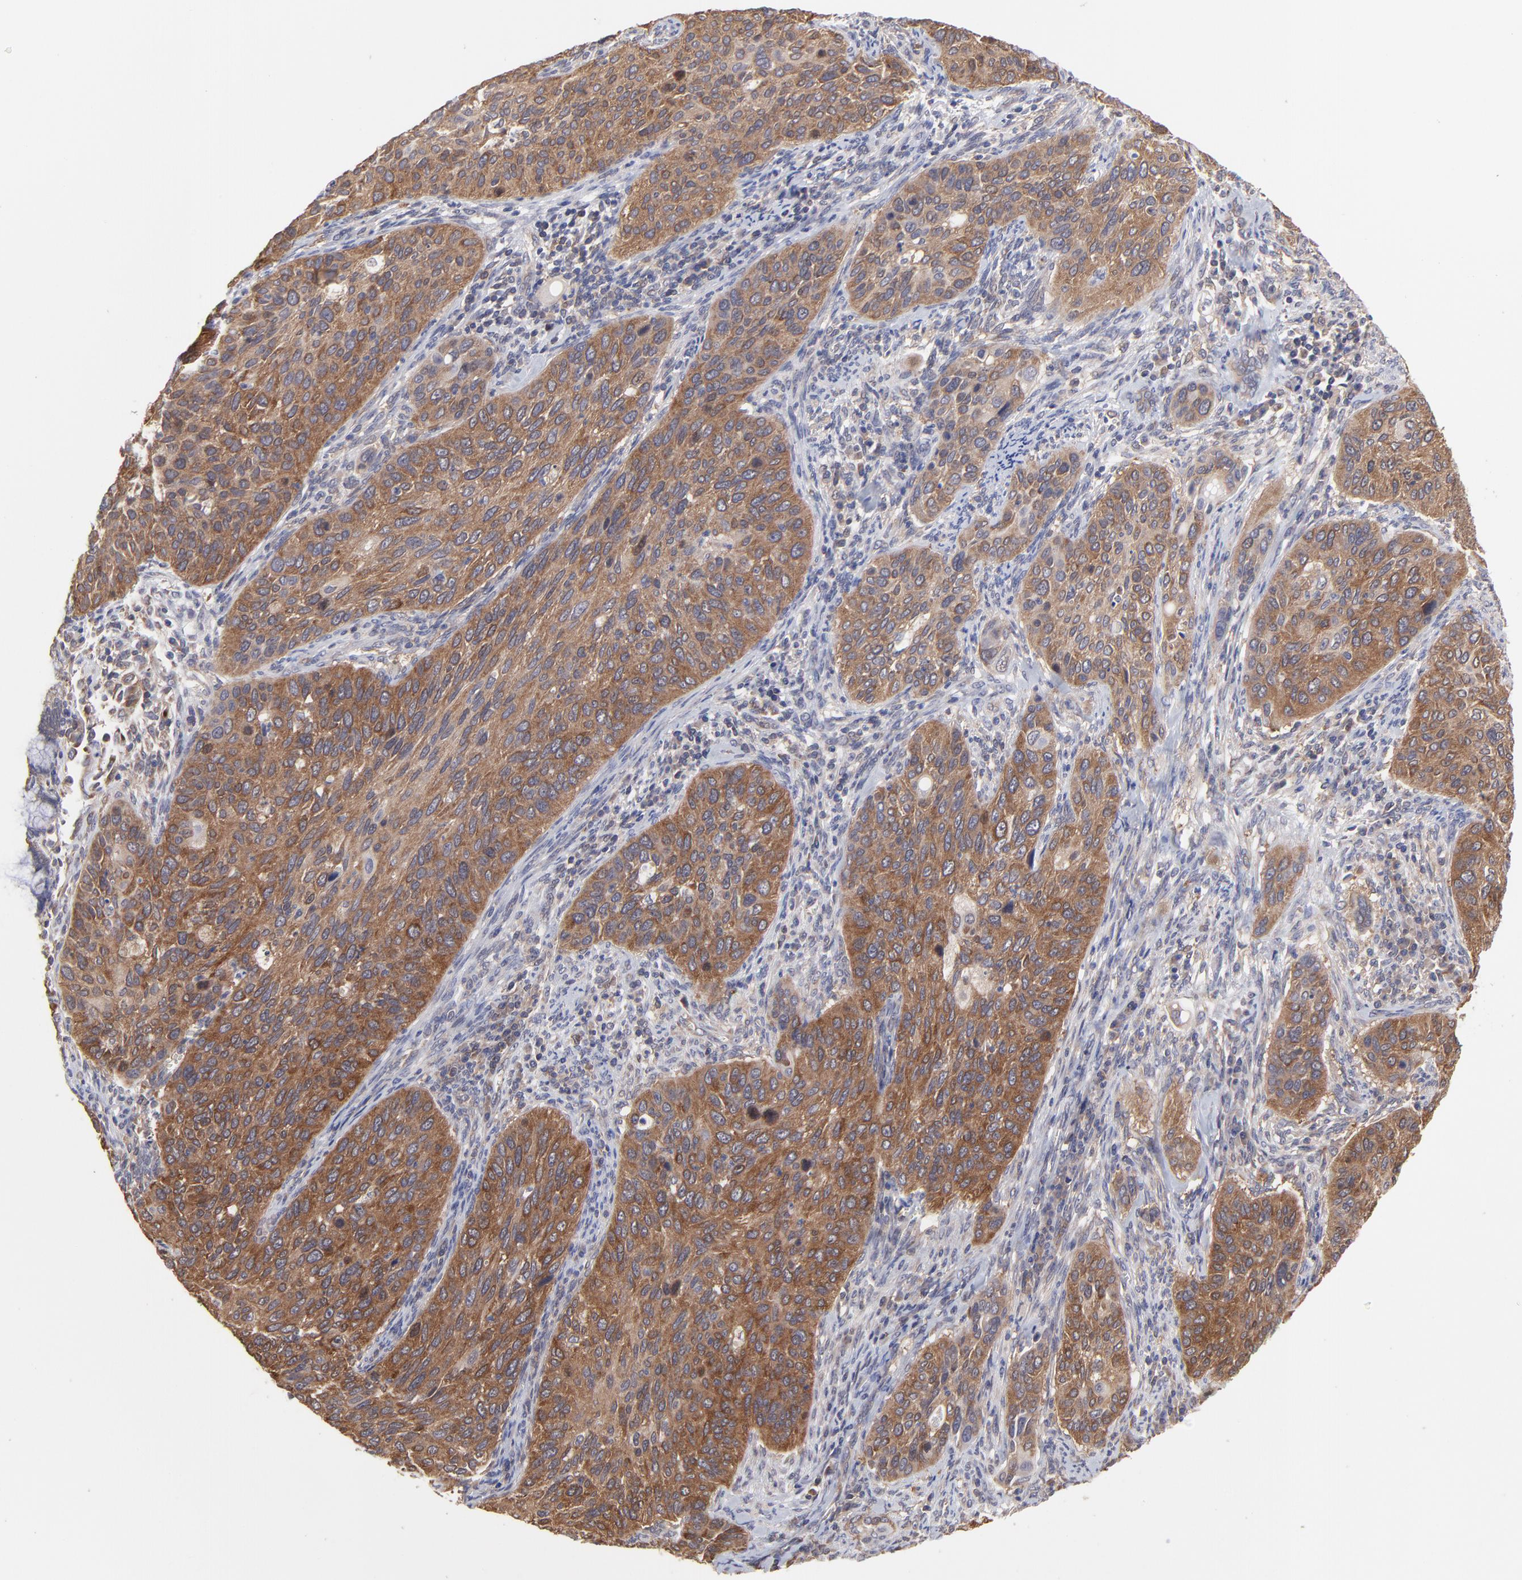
{"staining": {"intensity": "moderate", "quantity": ">75%", "location": "cytoplasmic/membranous"}, "tissue": "cervical cancer", "cell_type": "Tumor cells", "image_type": "cancer", "snomed": [{"axis": "morphology", "description": "Squamous cell carcinoma, NOS"}, {"axis": "topography", "description": "Cervix"}], "caption": "Squamous cell carcinoma (cervical) stained with a brown dye shows moderate cytoplasmic/membranous positive positivity in about >75% of tumor cells.", "gene": "GART", "patient": {"sex": "female", "age": 57}}